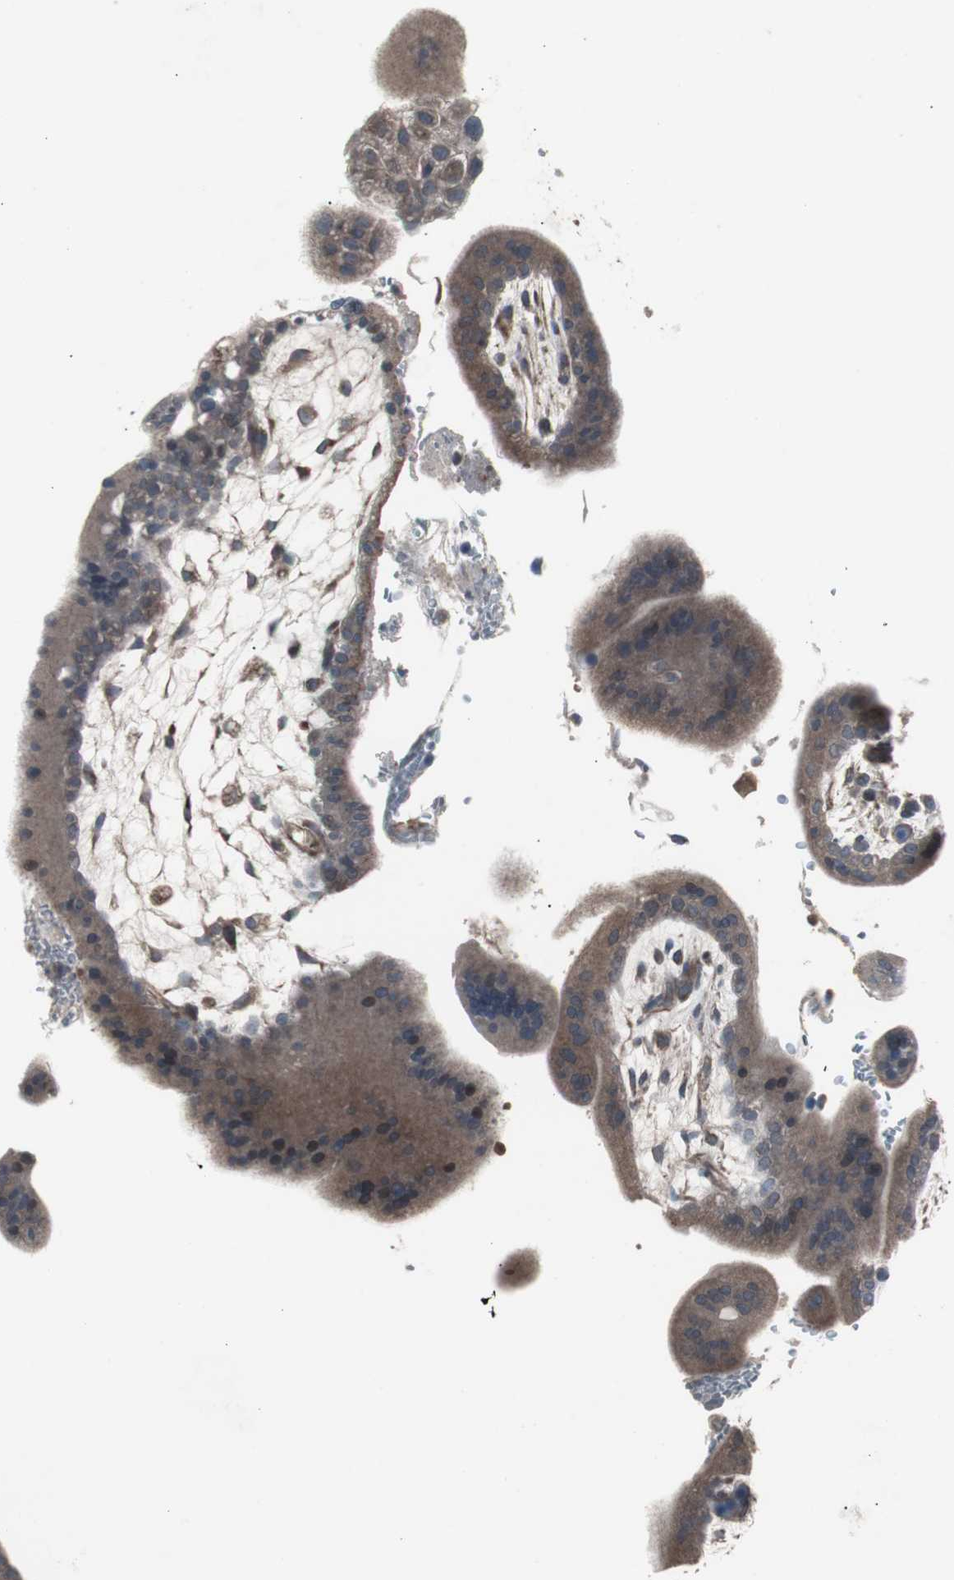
{"staining": {"intensity": "moderate", "quantity": "25%-75%", "location": "cytoplasmic/membranous"}, "tissue": "placenta", "cell_type": "Trophoblastic cells", "image_type": "normal", "snomed": [{"axis": "morphology", "description": "Normal tissue, NOS"}, {"axis": "topography", "description": "Placenta"}], "caption": "Trophoblastic cells exhibit medium levels of moderate cytoplasmic/membranous expression in about 25%-75% of cells in benign human placenta.", "gene": "SSTR2", "patient": {"sex": "female", "age": 35}}